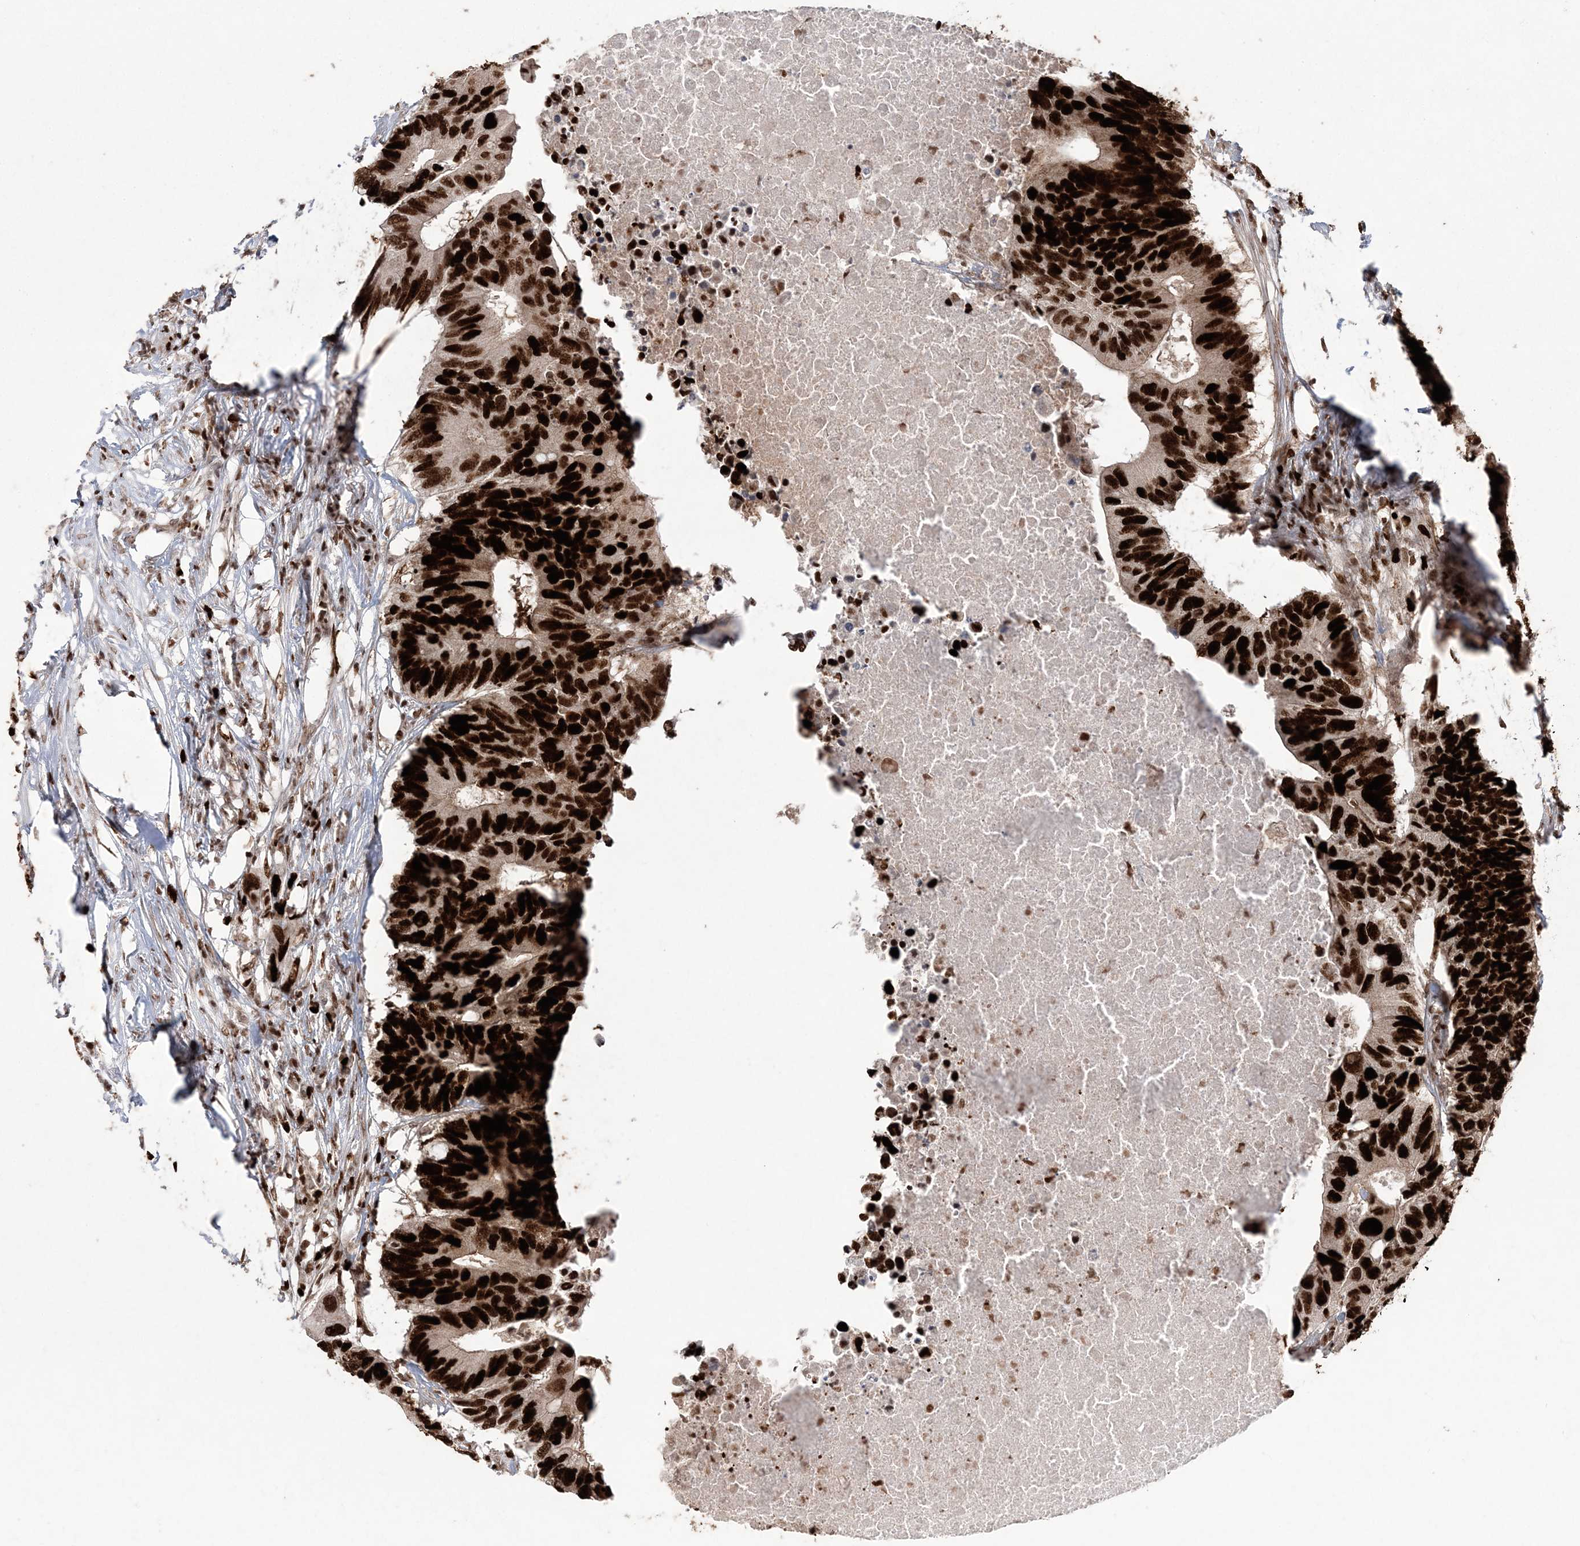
{"staining": {"intensity": "strong", "quantity": ">75%", "location": "nuclear"}, "tissue": "colorectal cancer", "cell_type": "Tumor cells", "image_type": "cancer", "snomed": [{"axis": "morphology", "description": "Adenocarcinoma, NOS"}, {"axis": "topography", "description": "Colon"}], "caption": "Colorectal cancer (adenocarcinoma) tissue demonstrates strong nuclear staining in about >75% of tumor cells, visualized by immunohistochemistry. (Stains: DAB (3,3'-diaminobenzidine) in brown, nuclei in blue, Microscopy: brightfield microscopy at high magnification).", "gene": "LIG1", "patient": {"sex": "male", "age": 71}}